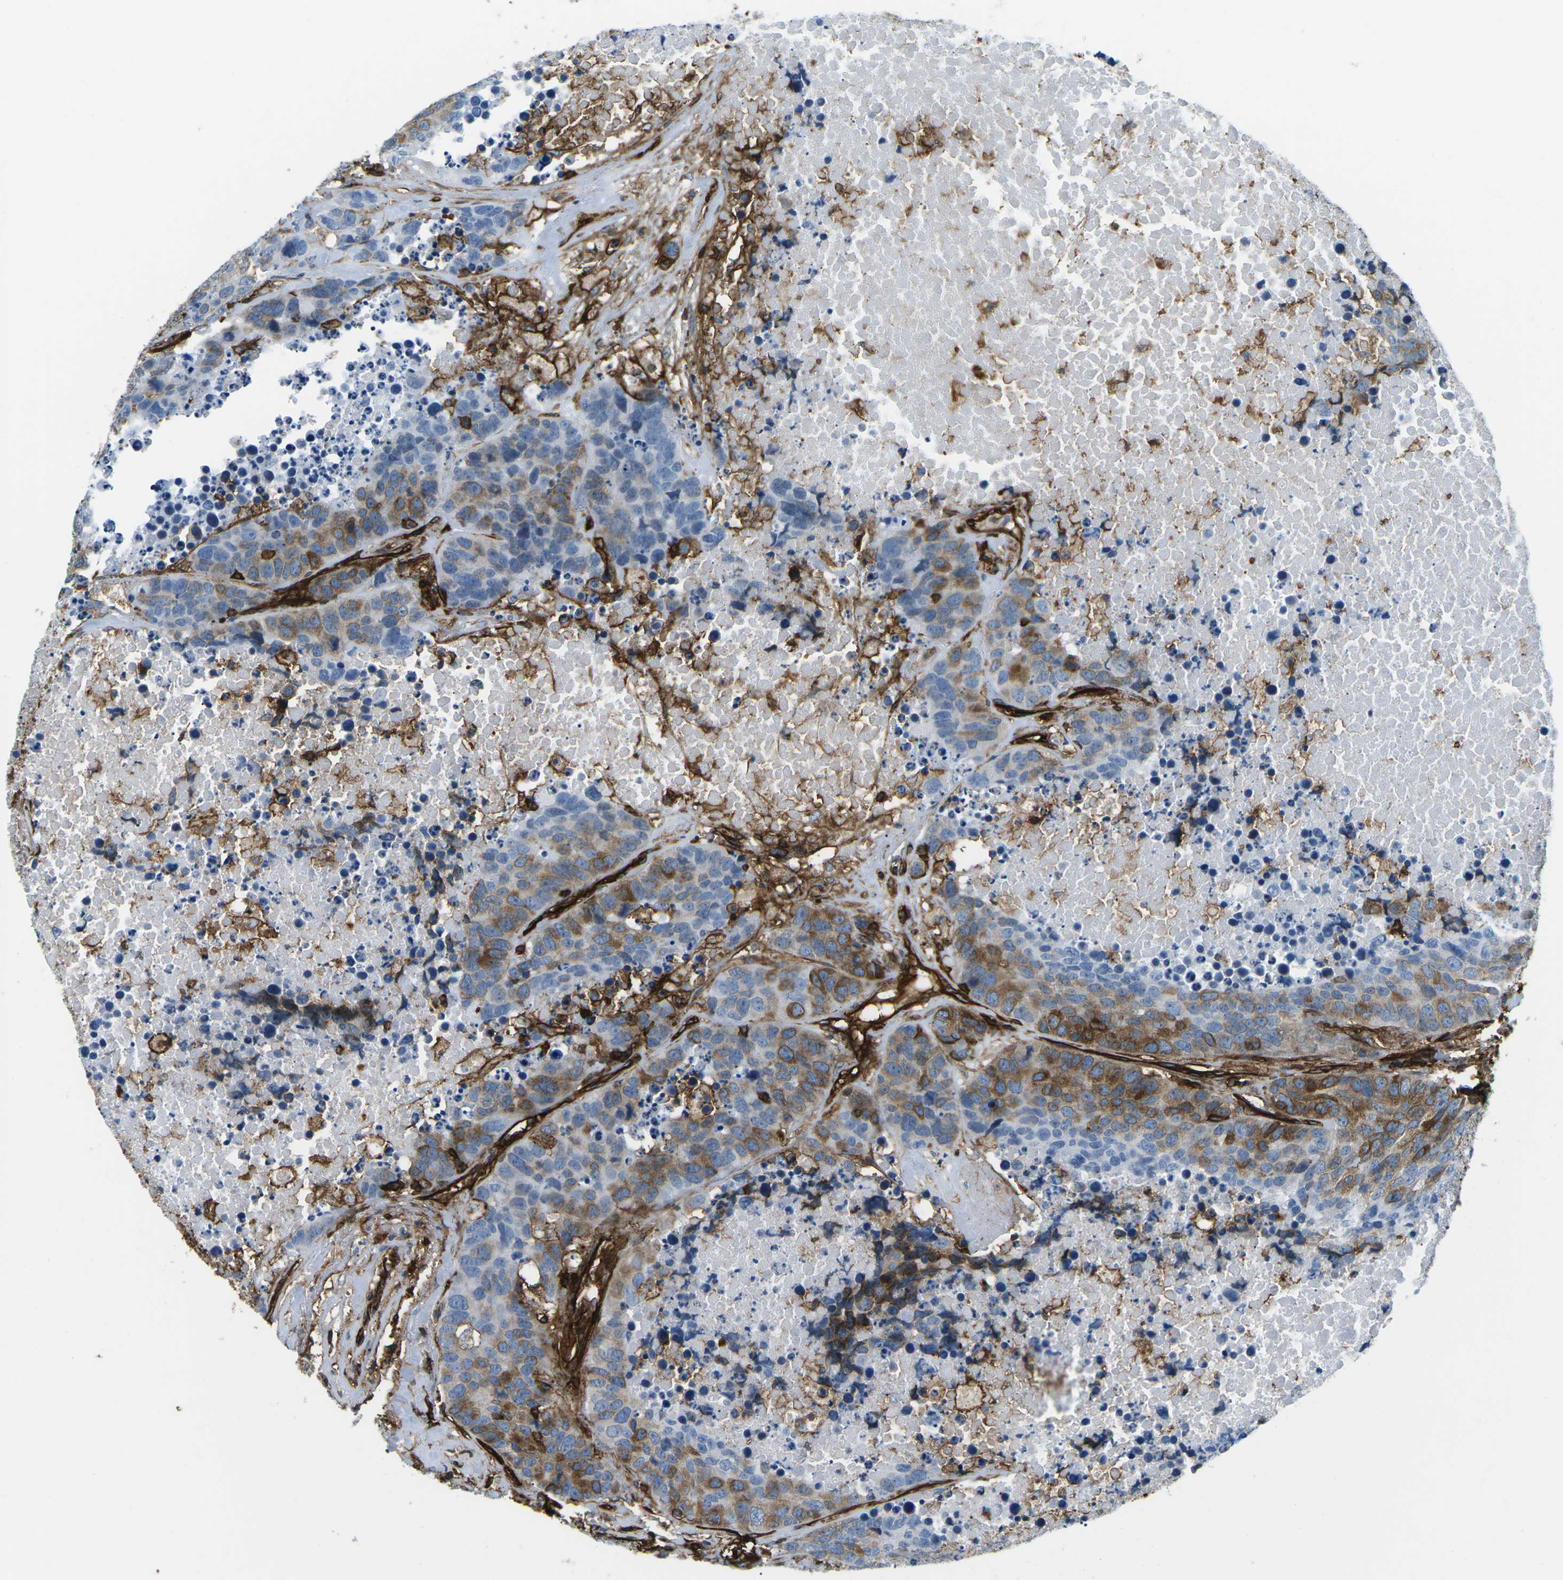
{"staining": {"intensity": "moderate", "quantity": "25%-75%", "location": "cytoplasmic/membranous"}, "tissue": "carcinoid", "cell_type": "Tumor cells", "image_type": "cancer", "snomed": [{"axis": "morphology", "description": "Carcinoid, malignant, NOS"}, {"axis": "topography", "description": "Lung"}], "caption": "This micrograph reveals IHC staining of human carcinoid, with medium moderate cytoplasmic/membranous expression in about 25%-75% of tumor cells.", "gene": "HLA-B", "patient": {"sex": "male", "age": 60}}